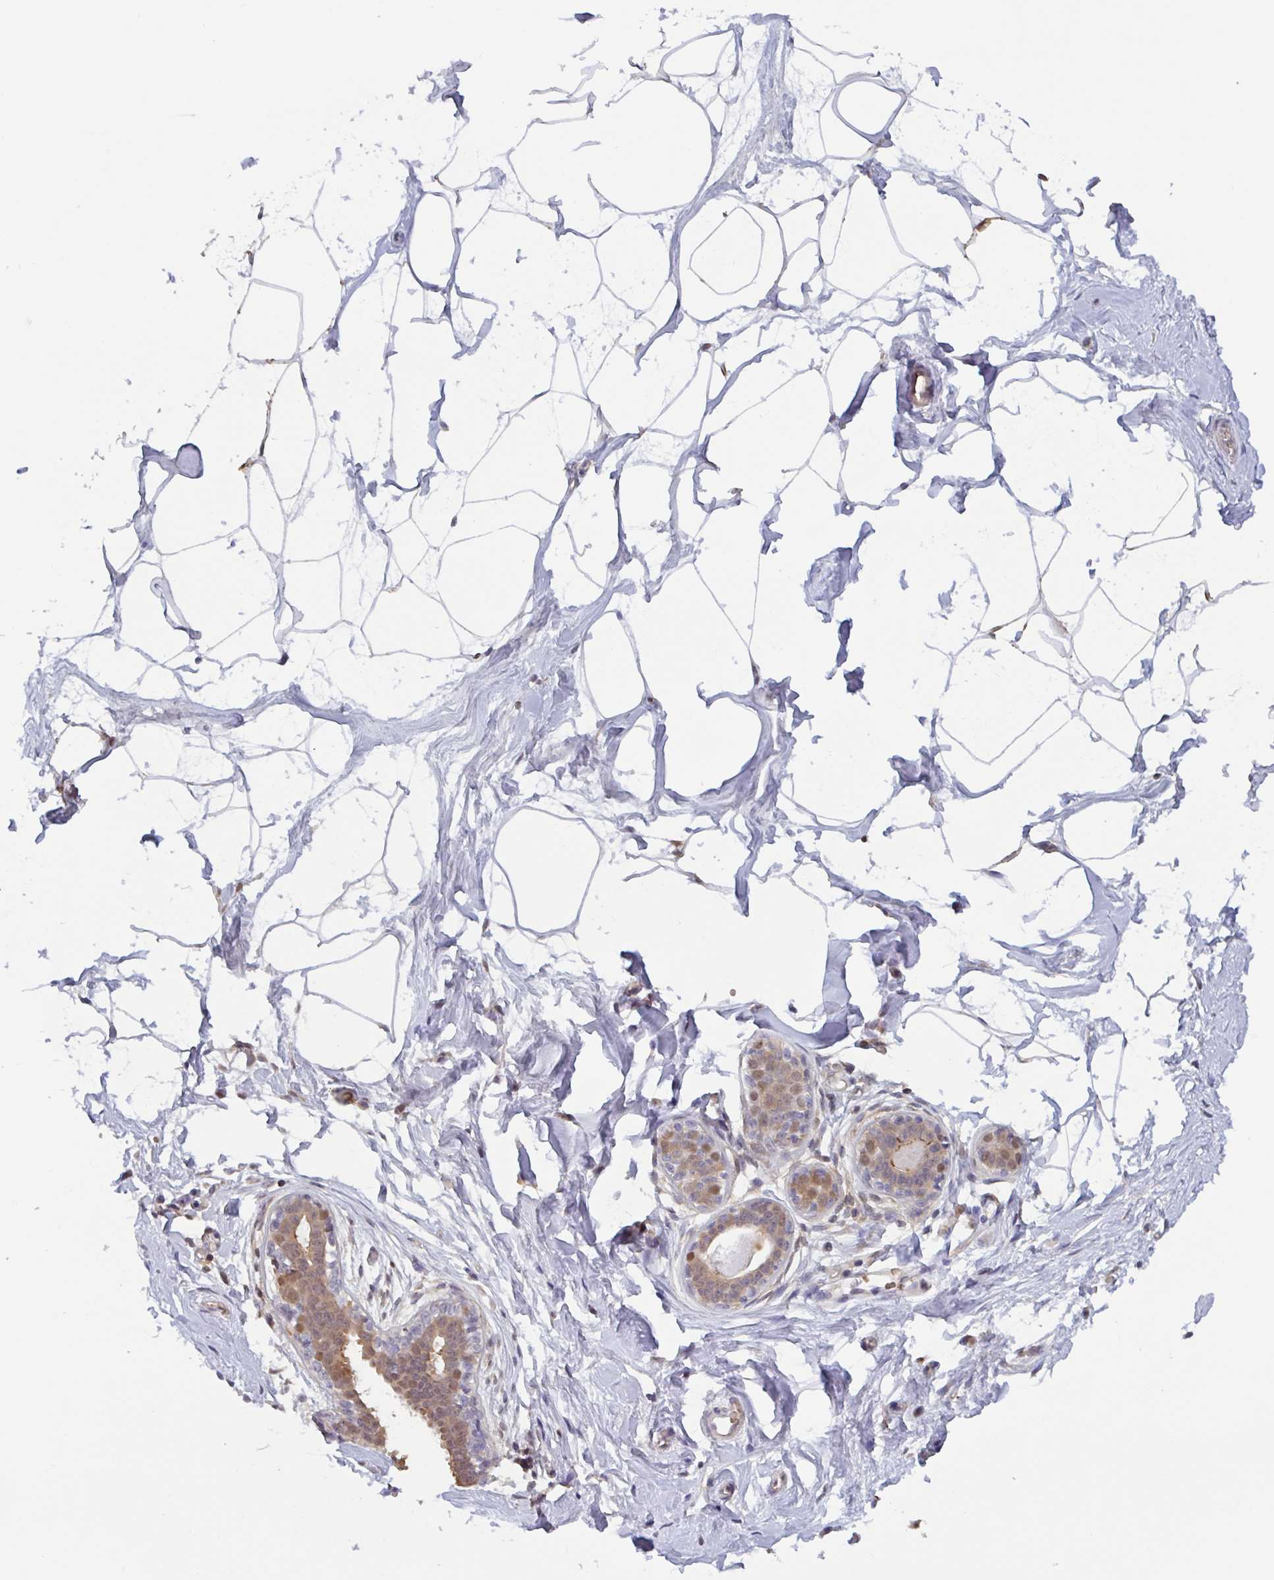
{"staining": {"intensity": "negative", "quantity": "none", "location": "none"}, "tissue": "breast", "cell_type": "Adipocytes", "image_type": "normal", "snomed": [{"axis": "morphology", "description": "Normal tissue, NOS"}, {"axis": "topography", "description": "Breast"}], "caption": "An immunohistochemistry (IHC) photomicrograph of benign breast is shown. There is no staining in adipocytes of breast.", "gene": "OTOP2", "patient": {"sex": "female", "age": 45}}